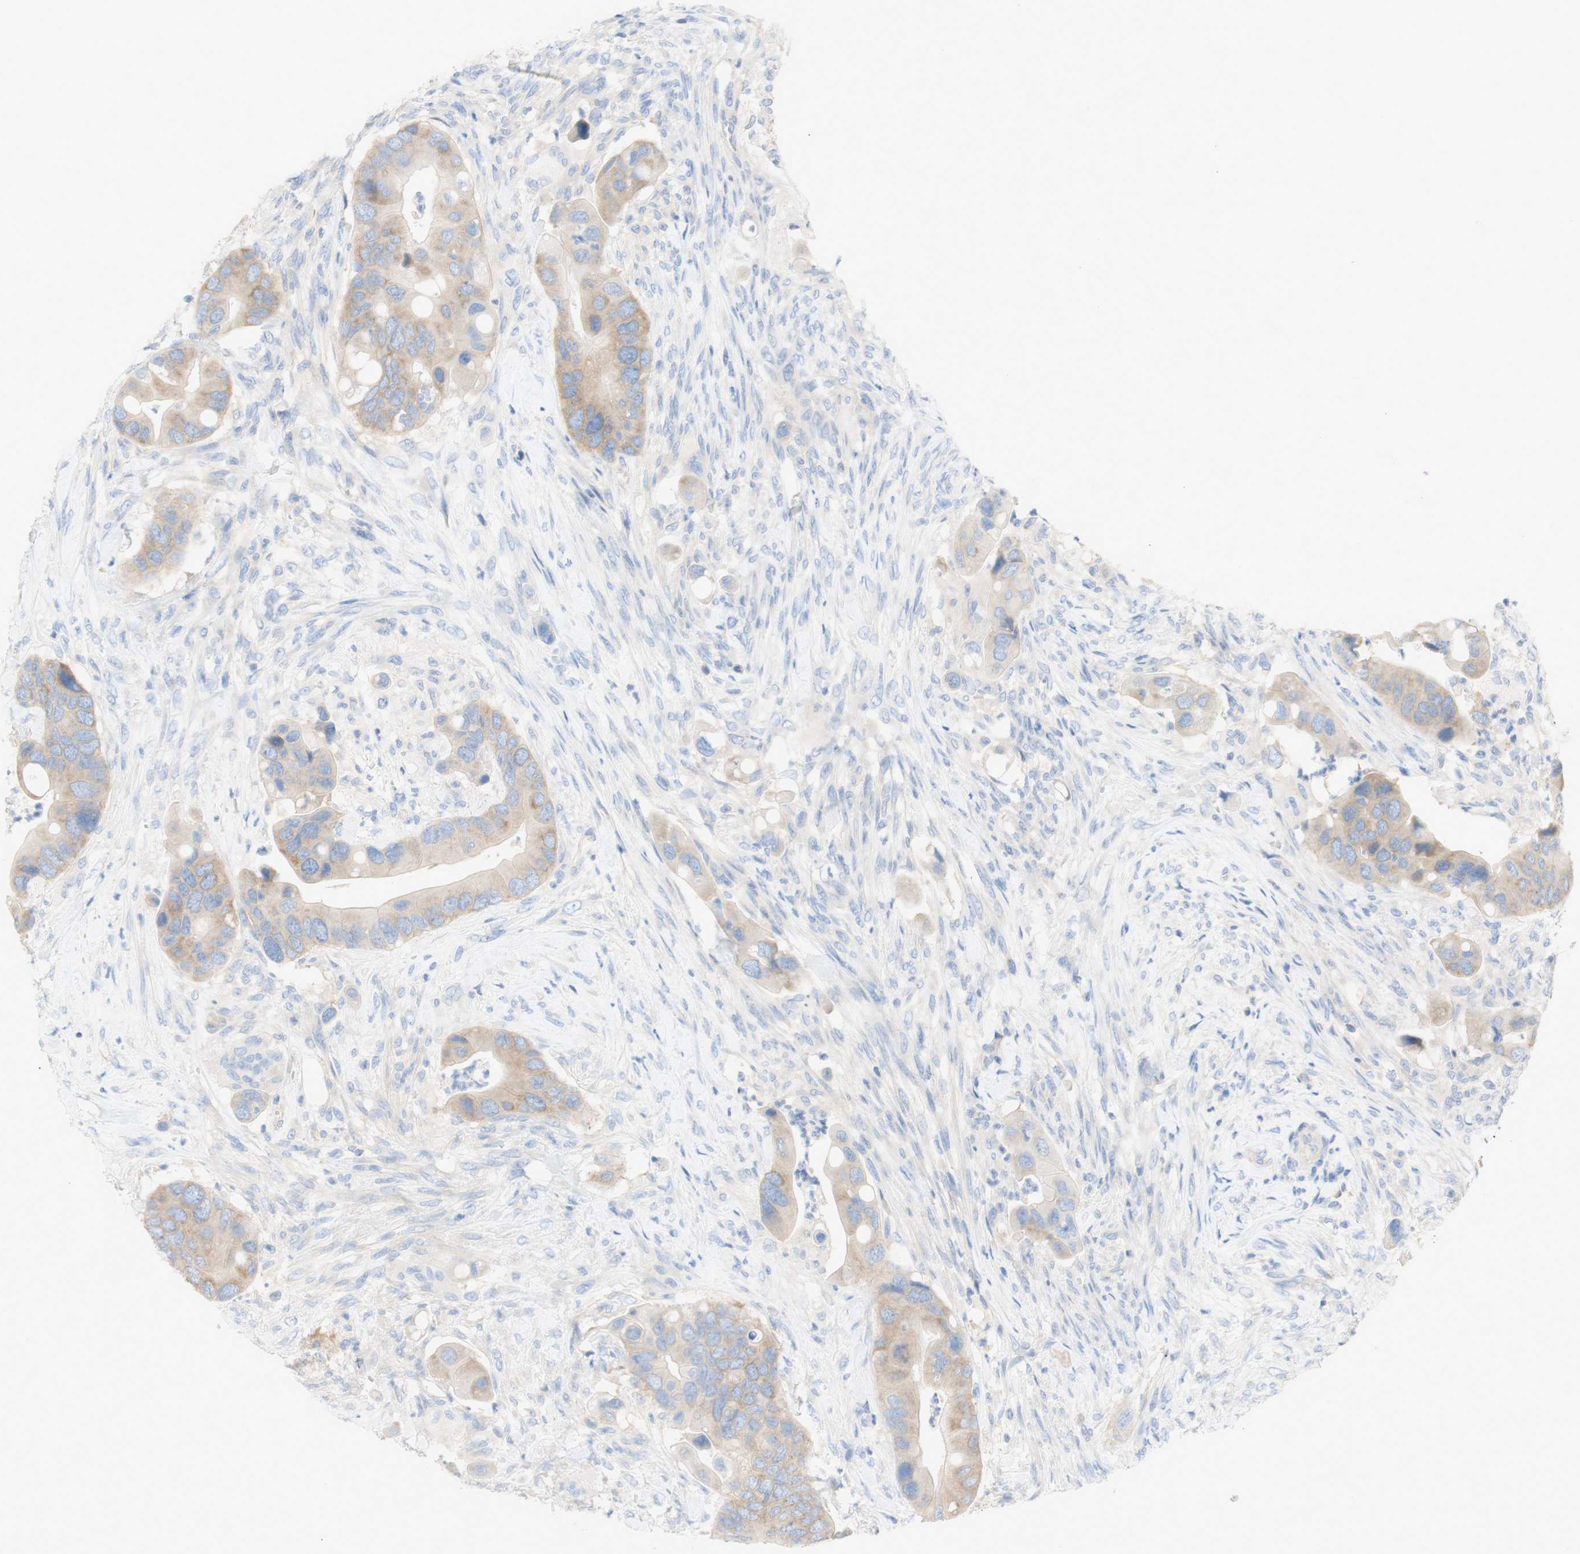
{"staining": {"intensity": "weak", "quantity": ">75%", "location": "cytoplasmic/membranous"}, "tissue": "colorectal cancer", "cell_type": "Tumor cells", "image_type": "cancer", "snomed": [{"axis": "morphology", "description": "Adenocarcinoma, NOS"}, {"axis": "topography", "description": "Rectum"}], "caption": "Adenocarcinoma (colorectal) stained with a brown dye reveals weak cytoplasmic/membranous positive expression in about >75% of tumor cells.", "gene": "ATP2B1", "patient": {"sex": "female", "age": 57}}